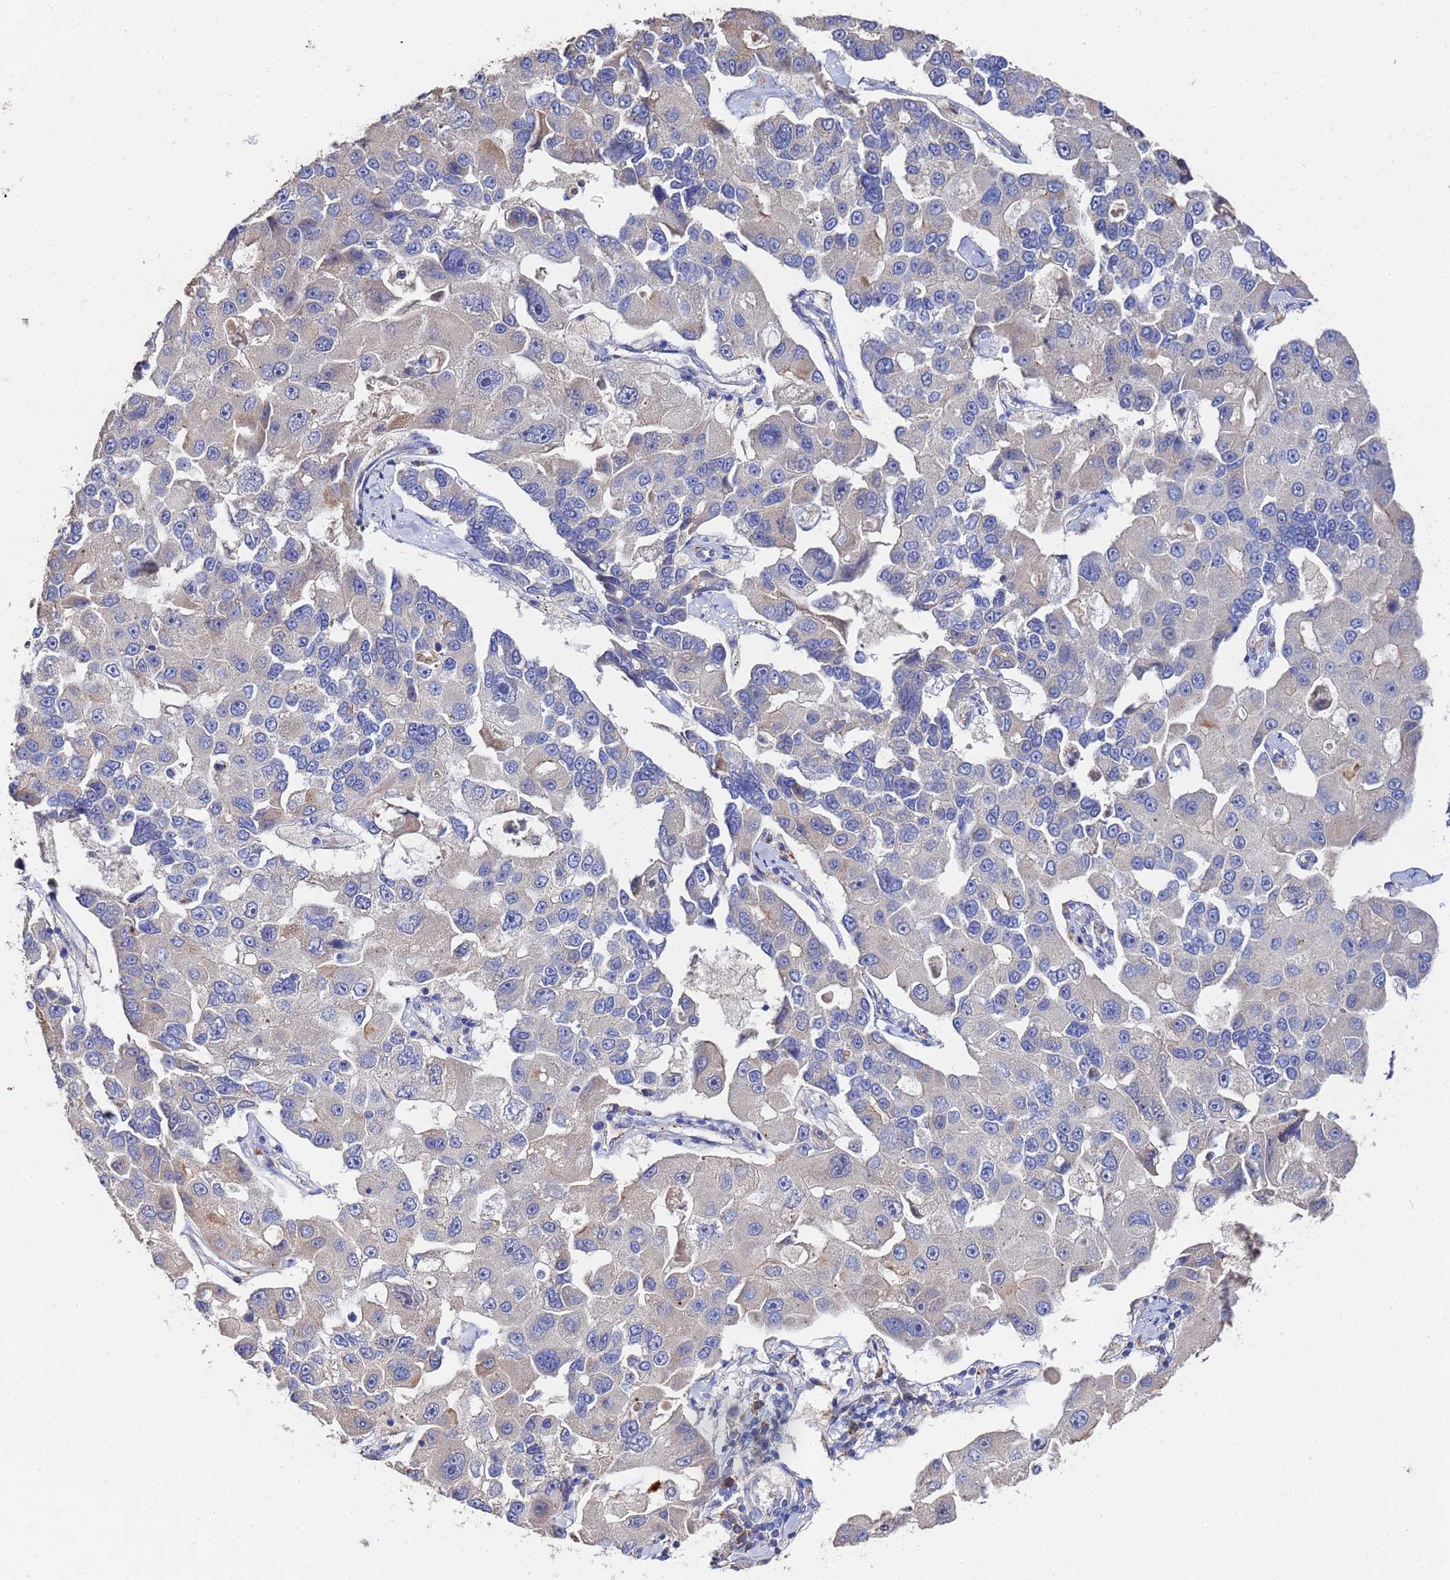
{"staining": {"intensity": "weak", "quantity": "<25%", "location": "cytoplasmic/membranous"}, "tissue": "lung cancer", "cell_type": "Tumor cells", "image_type": "cancer", "snomed": [{"axis": "morphology", "description": "Adenocarcinoma, NOS"}, {"axis": "topography", "description": "Lung"}], "caption": "IHC histopathology image of neoplastic tissue: human lung cancer (adenocarcinoma) stained with DAB (3,3'-diaminobenzidine) shows no significant protein expression in tumor cells.", "gene": "TCP10L", "patient": {"sex": "female", "age": 54}}